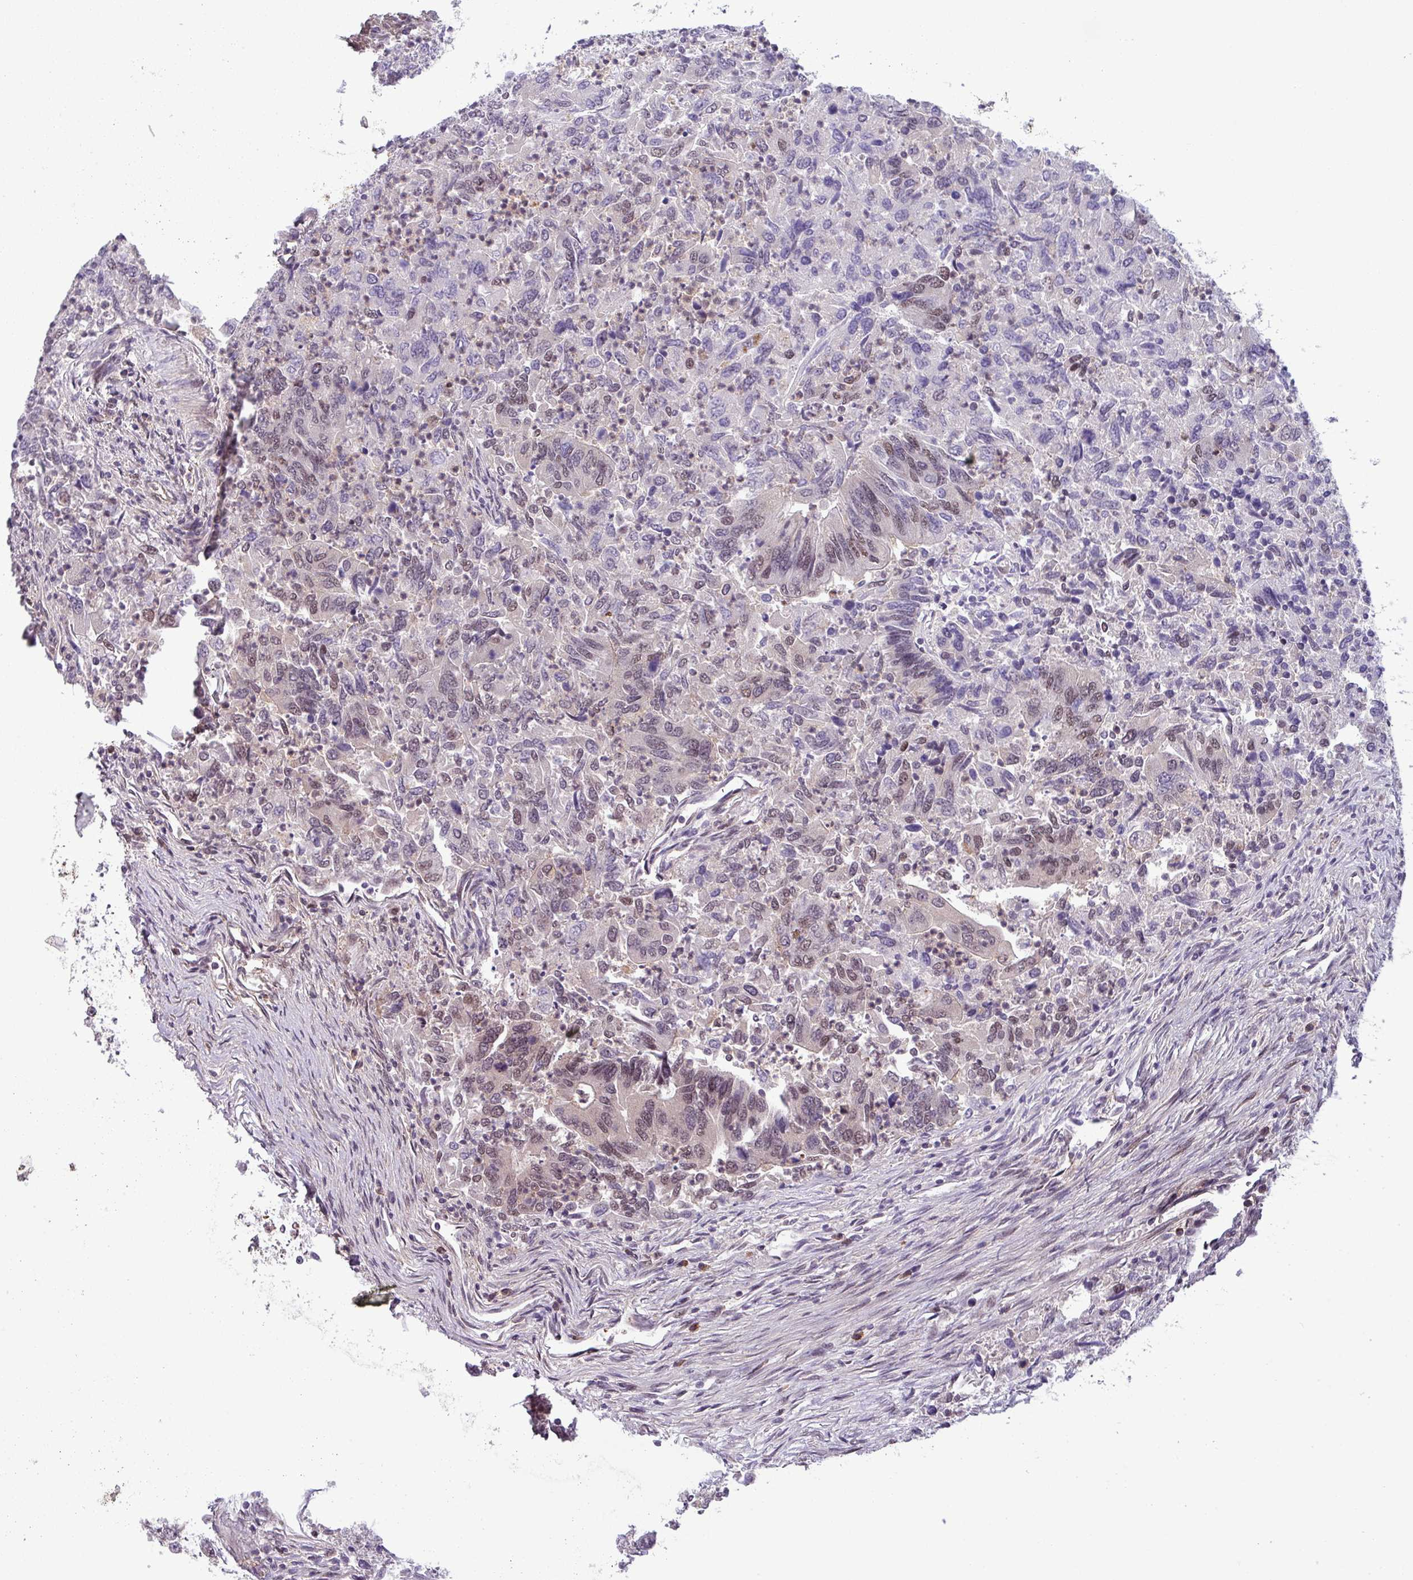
{"staining": {"intensity": "moderate", "quantity": "<25%", "location": "nuclear"}, "tissue": "colorectal cancer", "cell_type": "Tumor cells", "image_type": "cancer", "snomed": [{"axis": "morphology", "description": "Adenocarcinoma, NOS"}, {"axis": "topography", "description": "Colon"}], "caption": "Human adenocarcinoma (colorectal) stained with a brown dye shows moderate nuclear positive staining in approximately <25% of tumor cells.", "gene": "NPFFR1", "patient": {"sex": "female", "age": 67}}